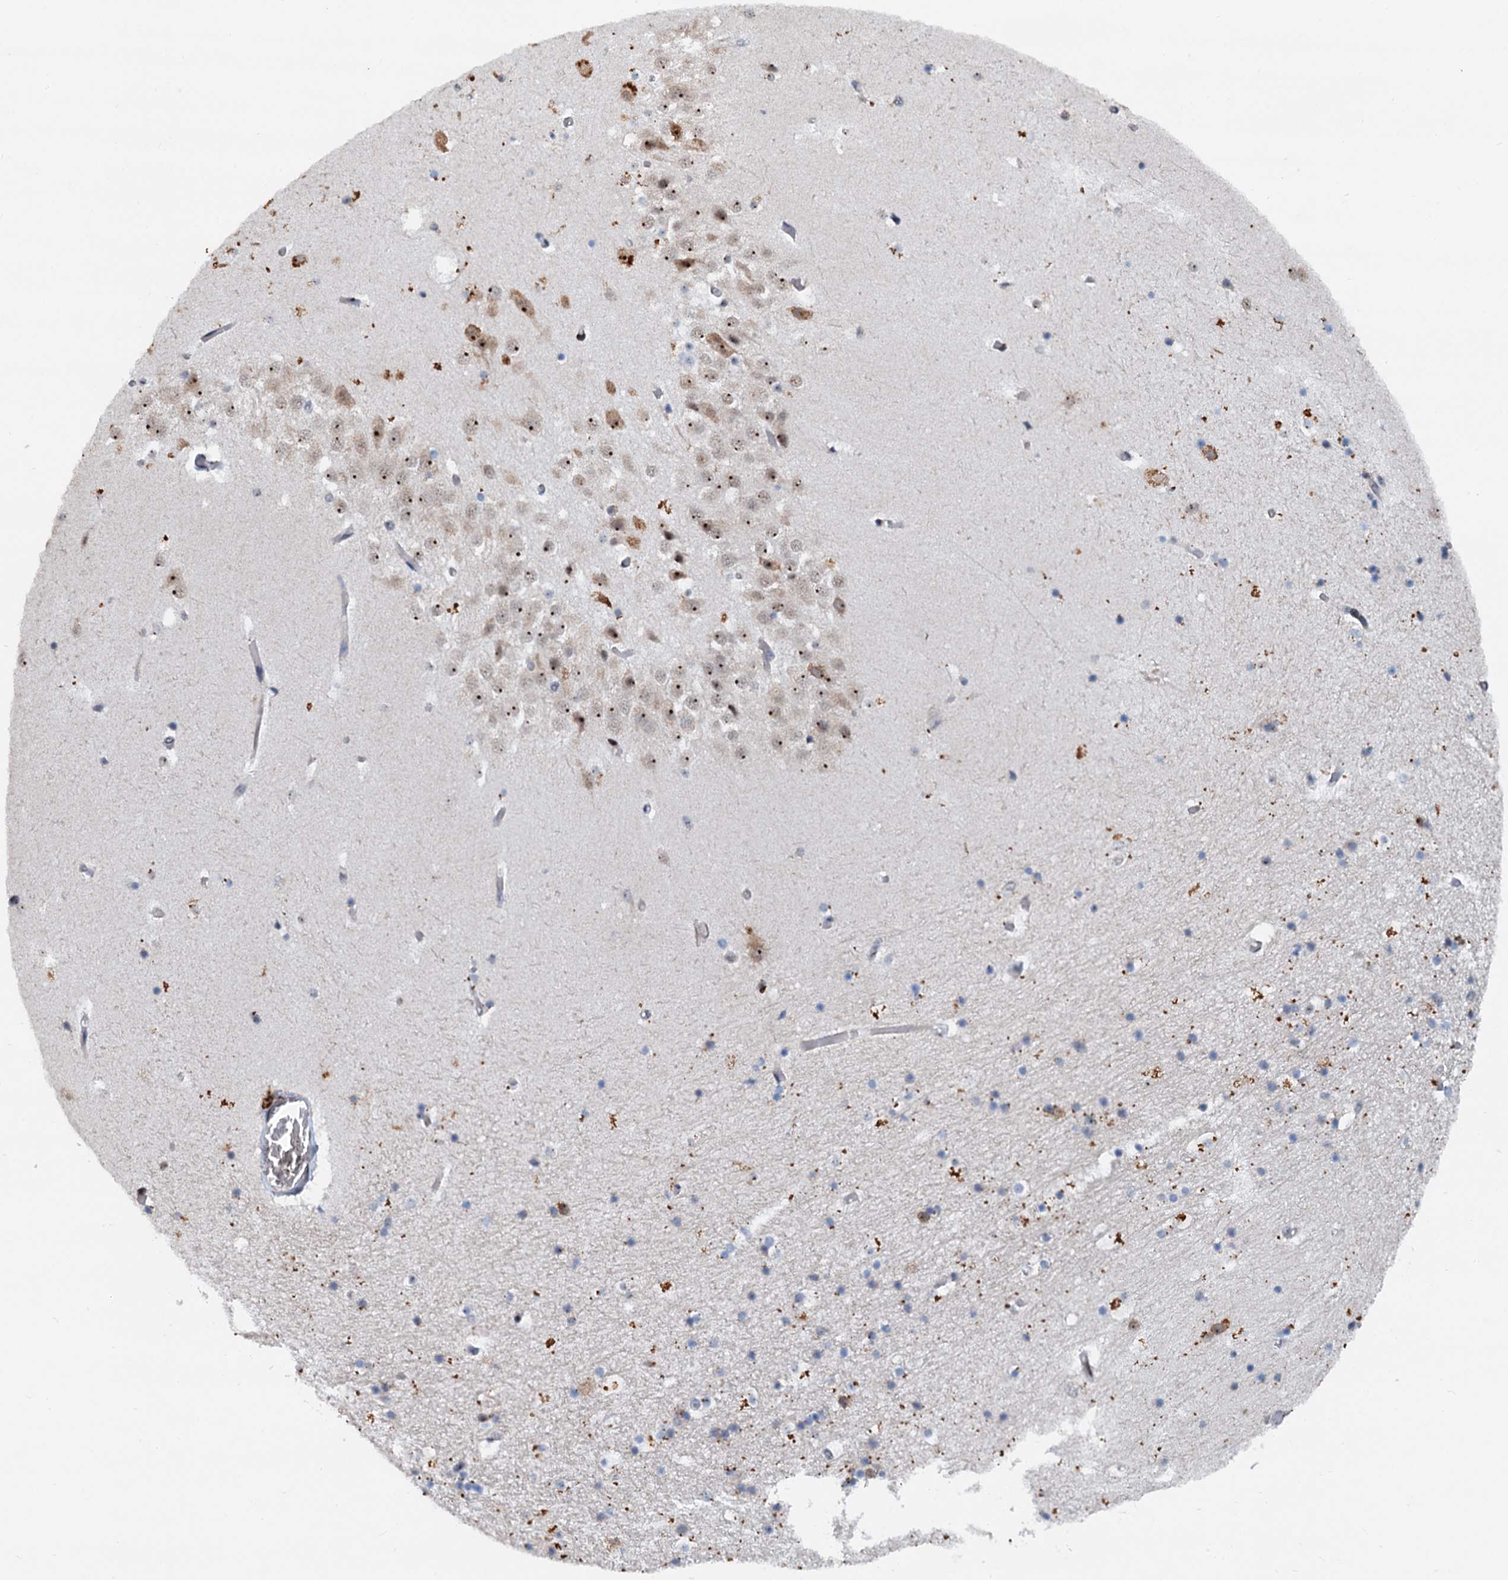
{"staining": {"intensity": "moderate", "quantity": ">75%", "location": "cytoplasmic/membranous,nuclear"}, "tissue": "hippocampus", "cell_type": "Glial cells", "image_type": "normal", "snomed": [{"axis": "morphology", "description": "Normal tissue, NOS"}, {"axis": "topography", "description": "Hippocampus"}], "caption": "Human hippocampus stained with a brown dye shows moderate cytoplasmic/membranous,nuclear positive staining in about >75% of glial cells.", "gene": "DNAJC21", "patient": {"sex": "female", "age": 52}}